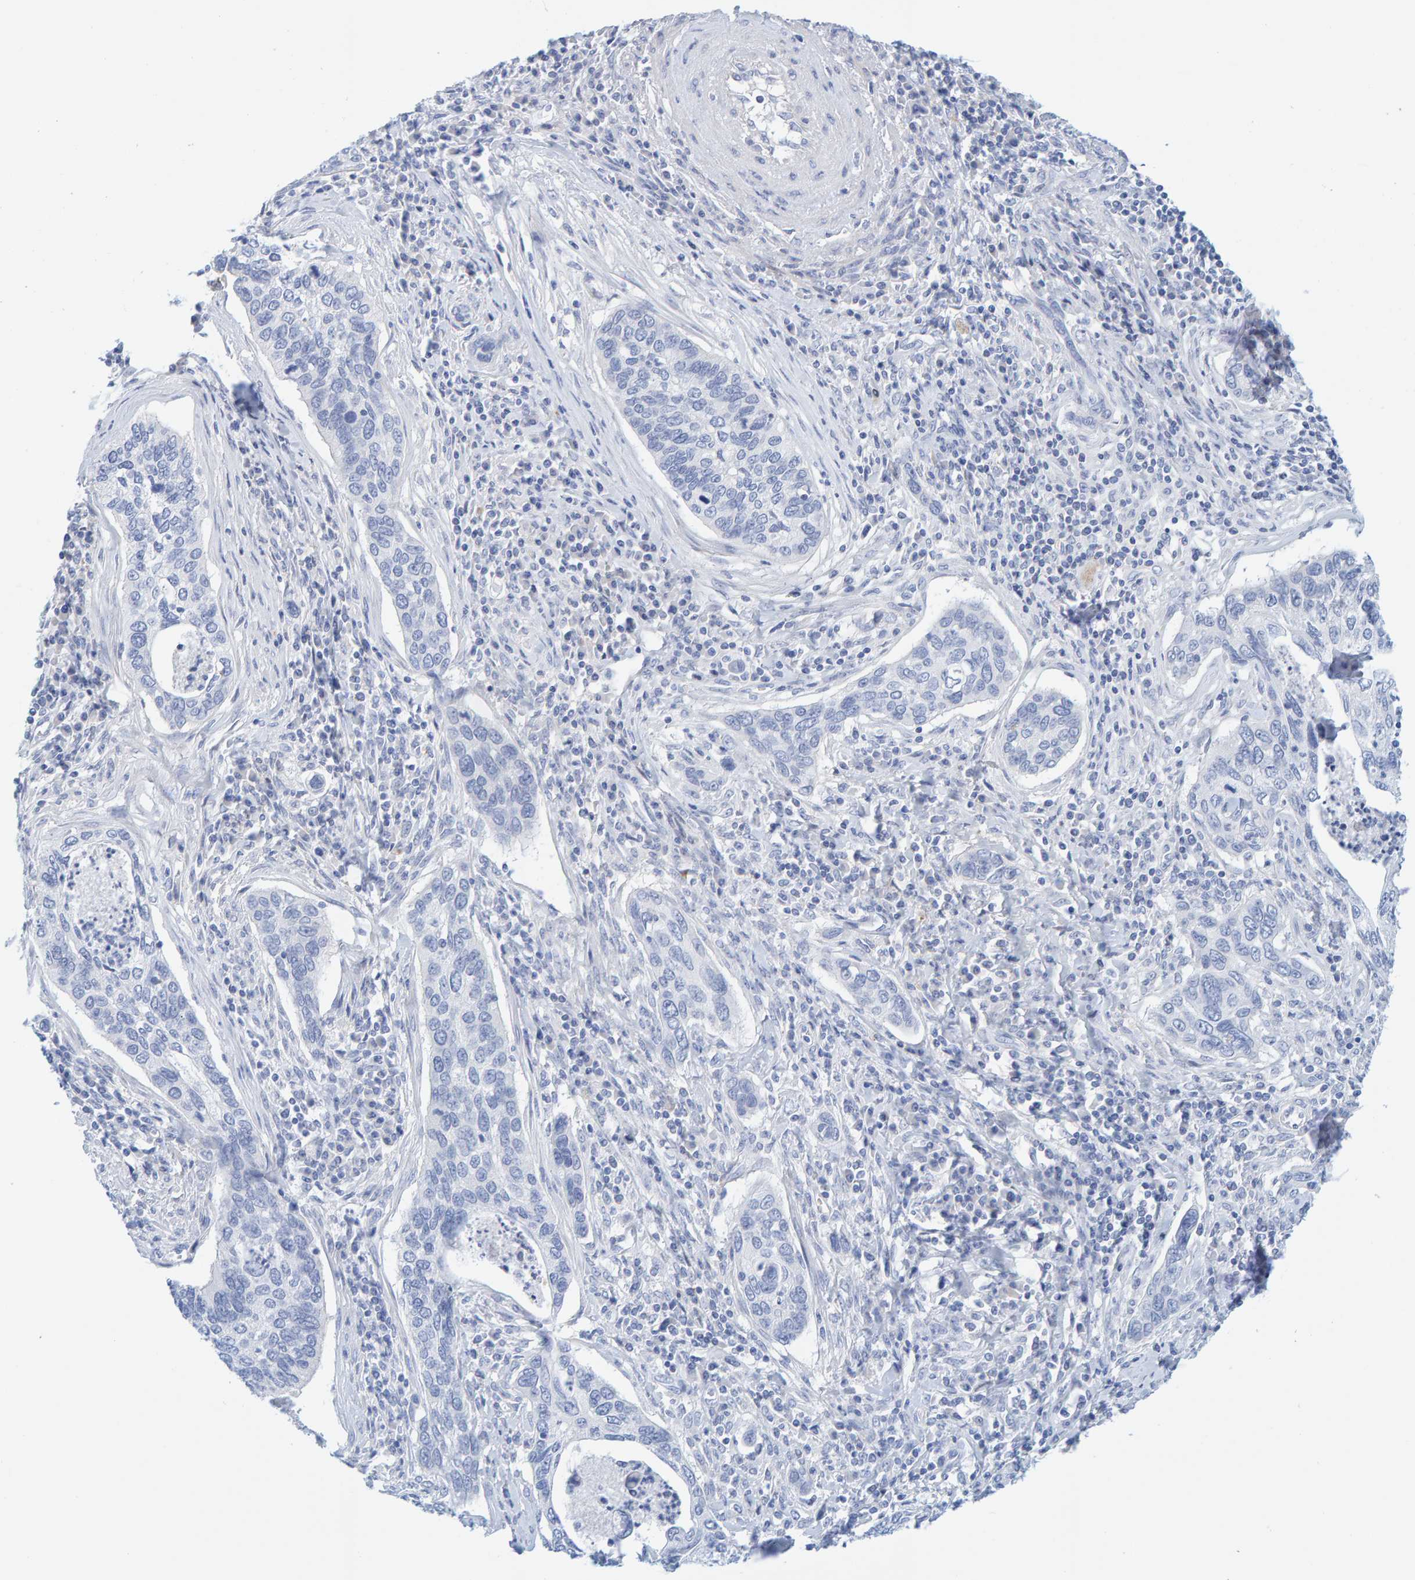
{"staining": {"intensity": "negative", "quantity": "none", "location": "none"}, "tissue": "cervical cancer", "cell_type": "Tumor cells", "image_type": "cancer", "snomed": [{"axis": "morphology", "description": "Squamous cell carcinoma, NOS"}, {"axis": "topography", "description": "Cervix"}], "caption": "Immunohistochemical staining of human cervical cancer shows no significant expression in tumor cells.", "gene": "KLHL11", "patient": {"sex": "female", "age": 53}}